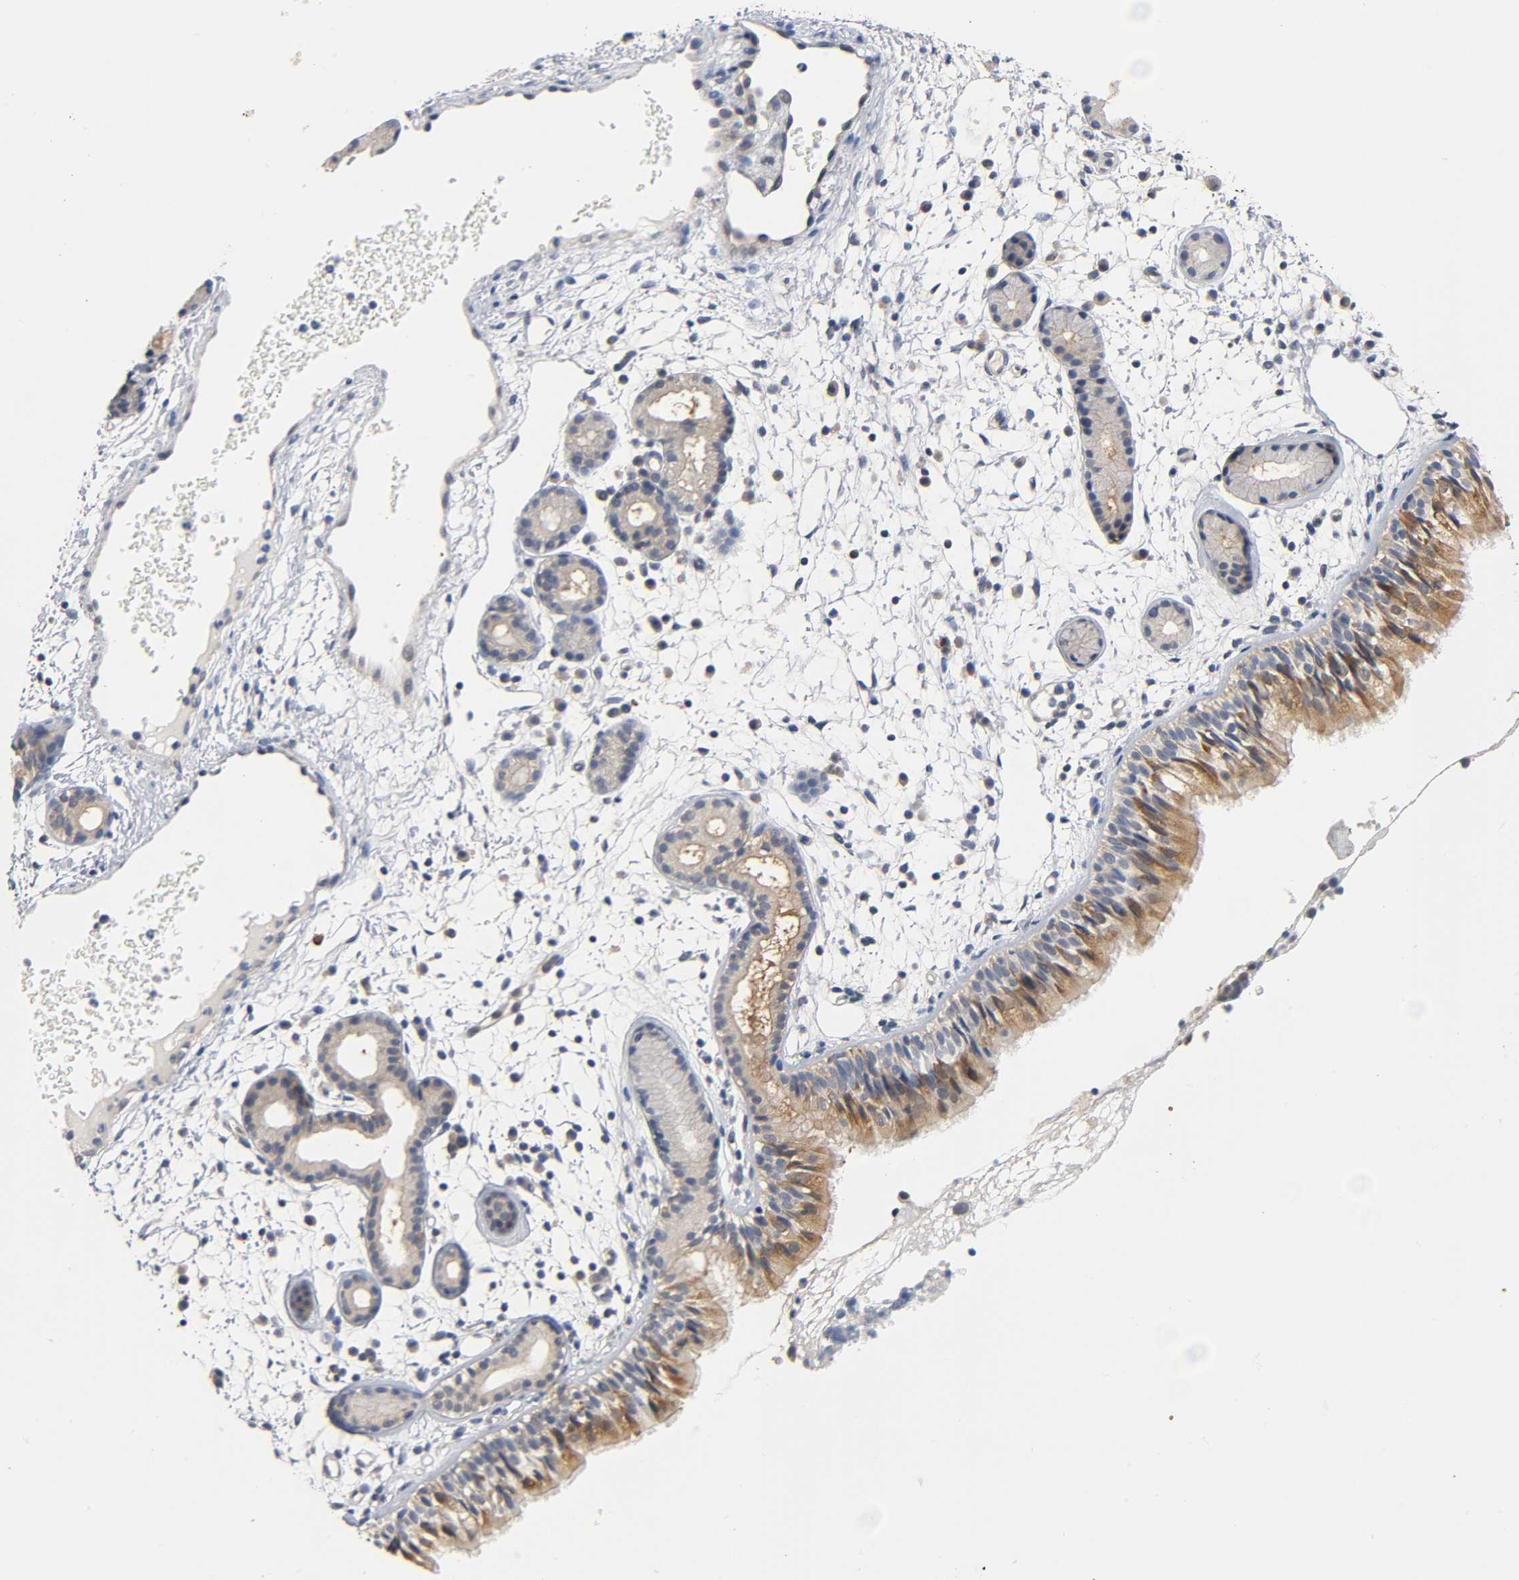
{"staining": {"intensity": "moderate", "quantity": ">75%", "location": "cytoplasmic/membranous"}, "tissue": "nasopharynx", "cell_type": "Respiratory epithelial cells", "image_type": "normal", "snomed": [{"axis": "morphology", "description": "Normal tissue, NOS"}, {"axis": "morphology", "description": "Inflammation, NOS"}, {"axis": "topography", "description": "Nasopharynx"}], "caption": "Respiratory epithelial cells exhibit moderate cytoplasmic/membranous staining in about >75% of cells in normal nasopharynx.", "gene": "FYN", "patient": {"sex": "female", "age": 55}}